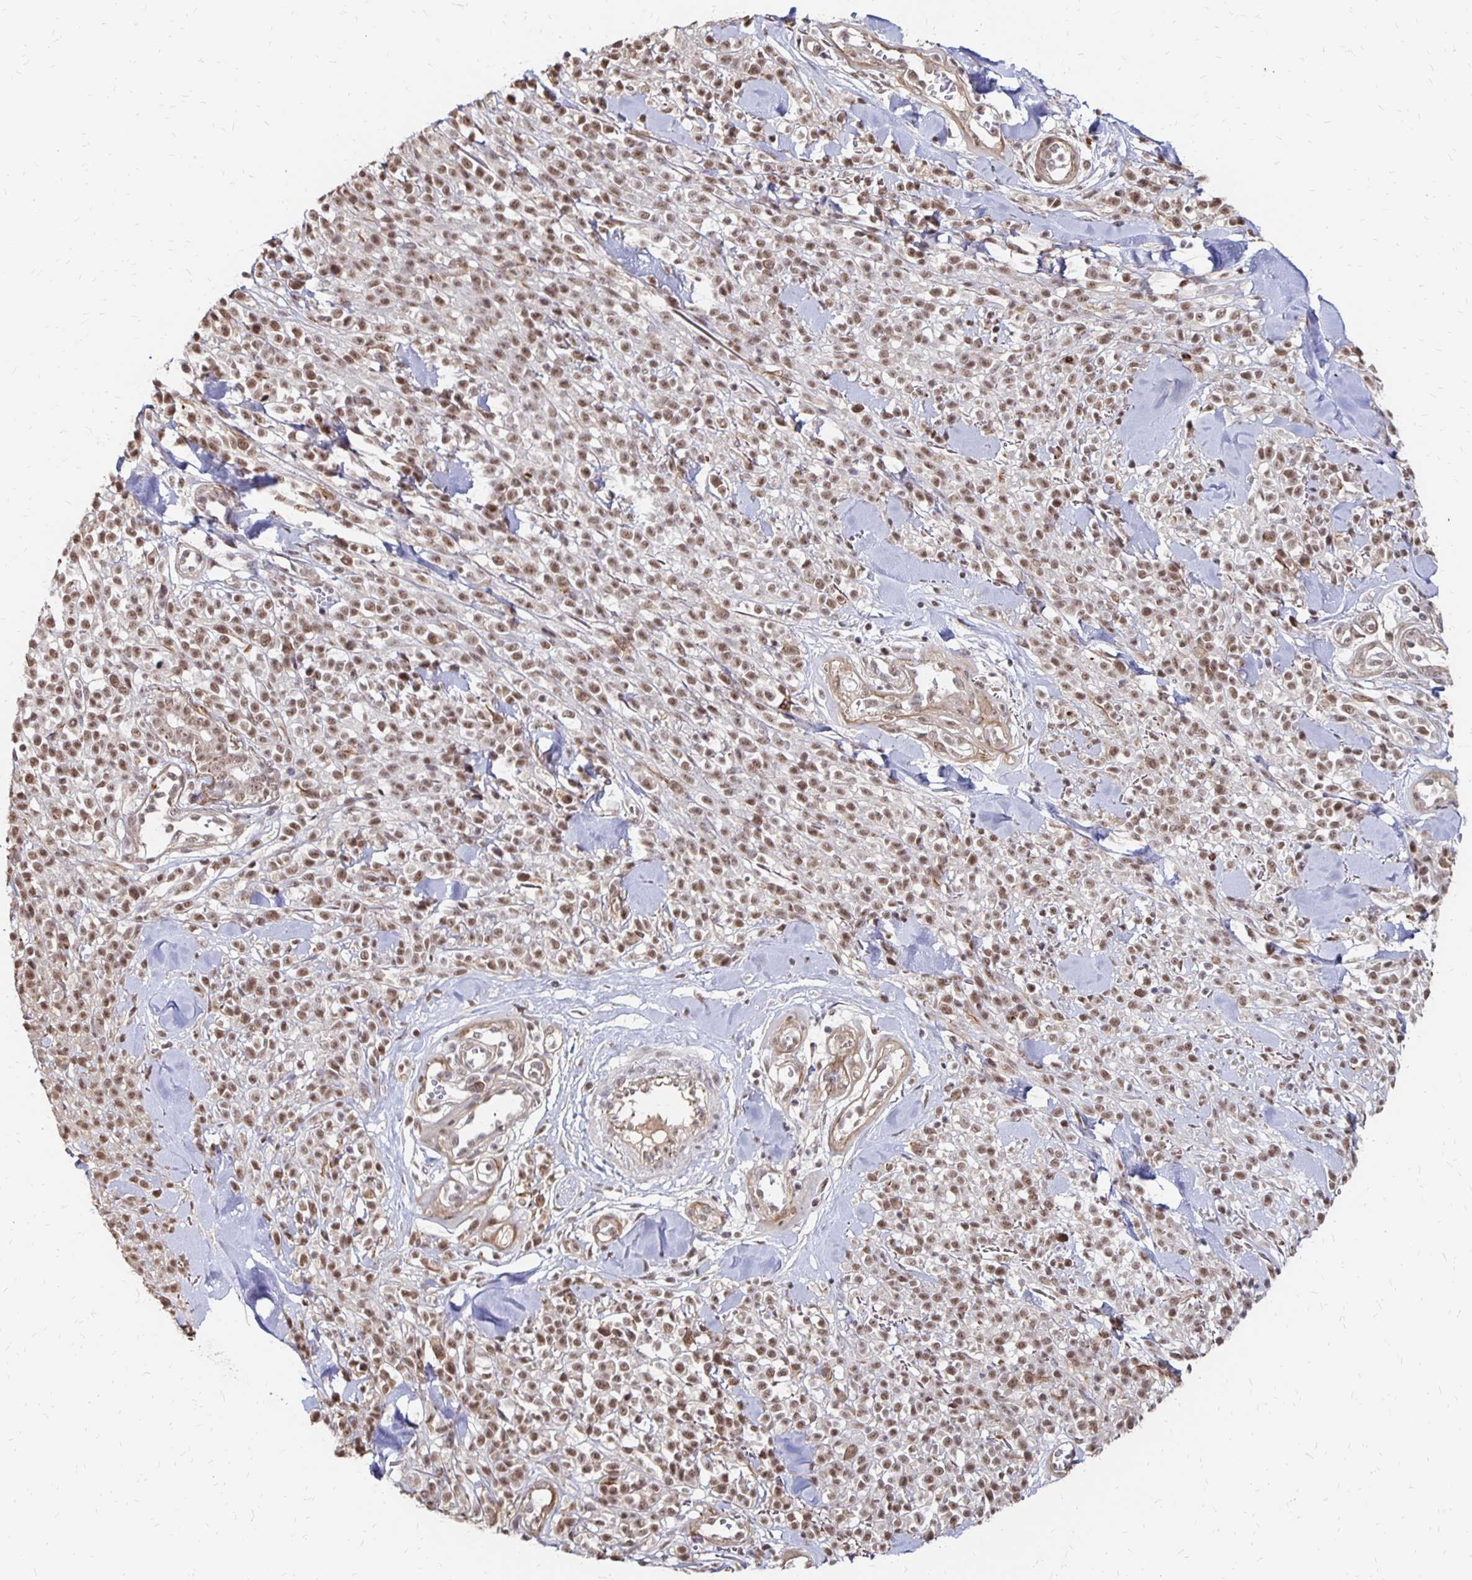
{"staining": {"intensity": "moderate", "quantity": ">75%", "location": "nuclear"}, "tissue": "melanoma", "cell_type": "Tumor cells", "image_type": "cancer", "snomed": [{"axis": "morphology", "description": "Malignant melanoma, NOS"}, {"axis": "topography", "description": "Skin"}, {"axis": "topography", "description": "Skin of trunk"}], "caption": "A high-resolution image shows IHC staining of malignant melanoma, which exhibits moderate nuclear expression in approximately >75% of tumor cells.", "gene": "CLASRP", "patient": {"sex": "male", "age": 74}}